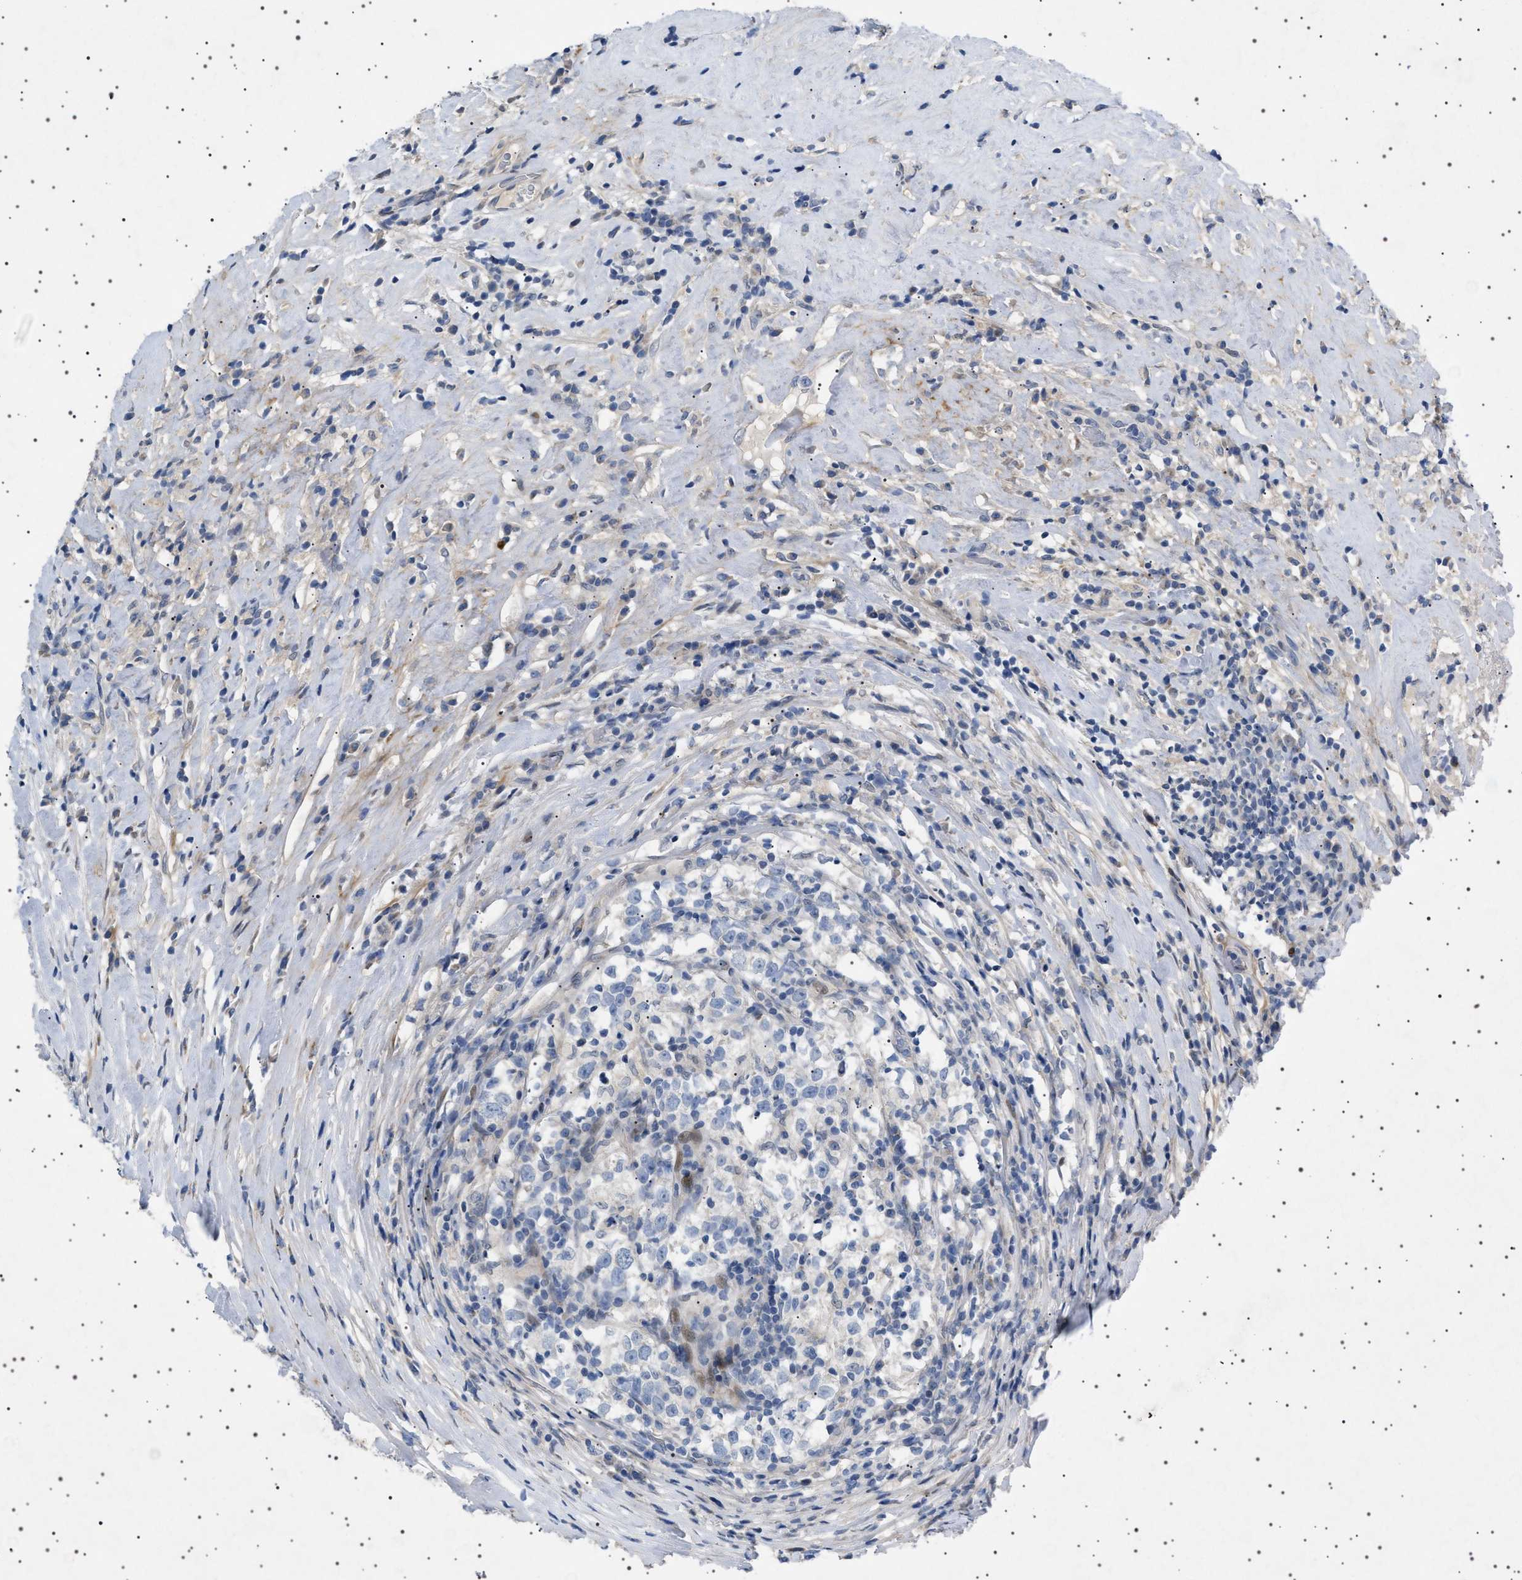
{"staining": {"intensity": "negative", "quantity": "none", "location": "none"}, "tissue": "testis cancer", "cell_type": "Tumor cells", "image_type": "cancer", "snomed": [{"axis": "morphology", "description": "Normal tissue, NOS"}, {"axis": "morphology", "description": "Seminoma, NOS"}, {"axis": "topography", "description": "Testis"}], "caption": "A micrograph of testis seminoma stained for a protein demonstrates no brown staining in tumor cells. (DAB (3,3'-diaminobenzidine) immunohistochemistry (IHC) with hematoxylin counter stain).", "gene": "HTR1A", "patient": {"sex": "male", "age": 43}}